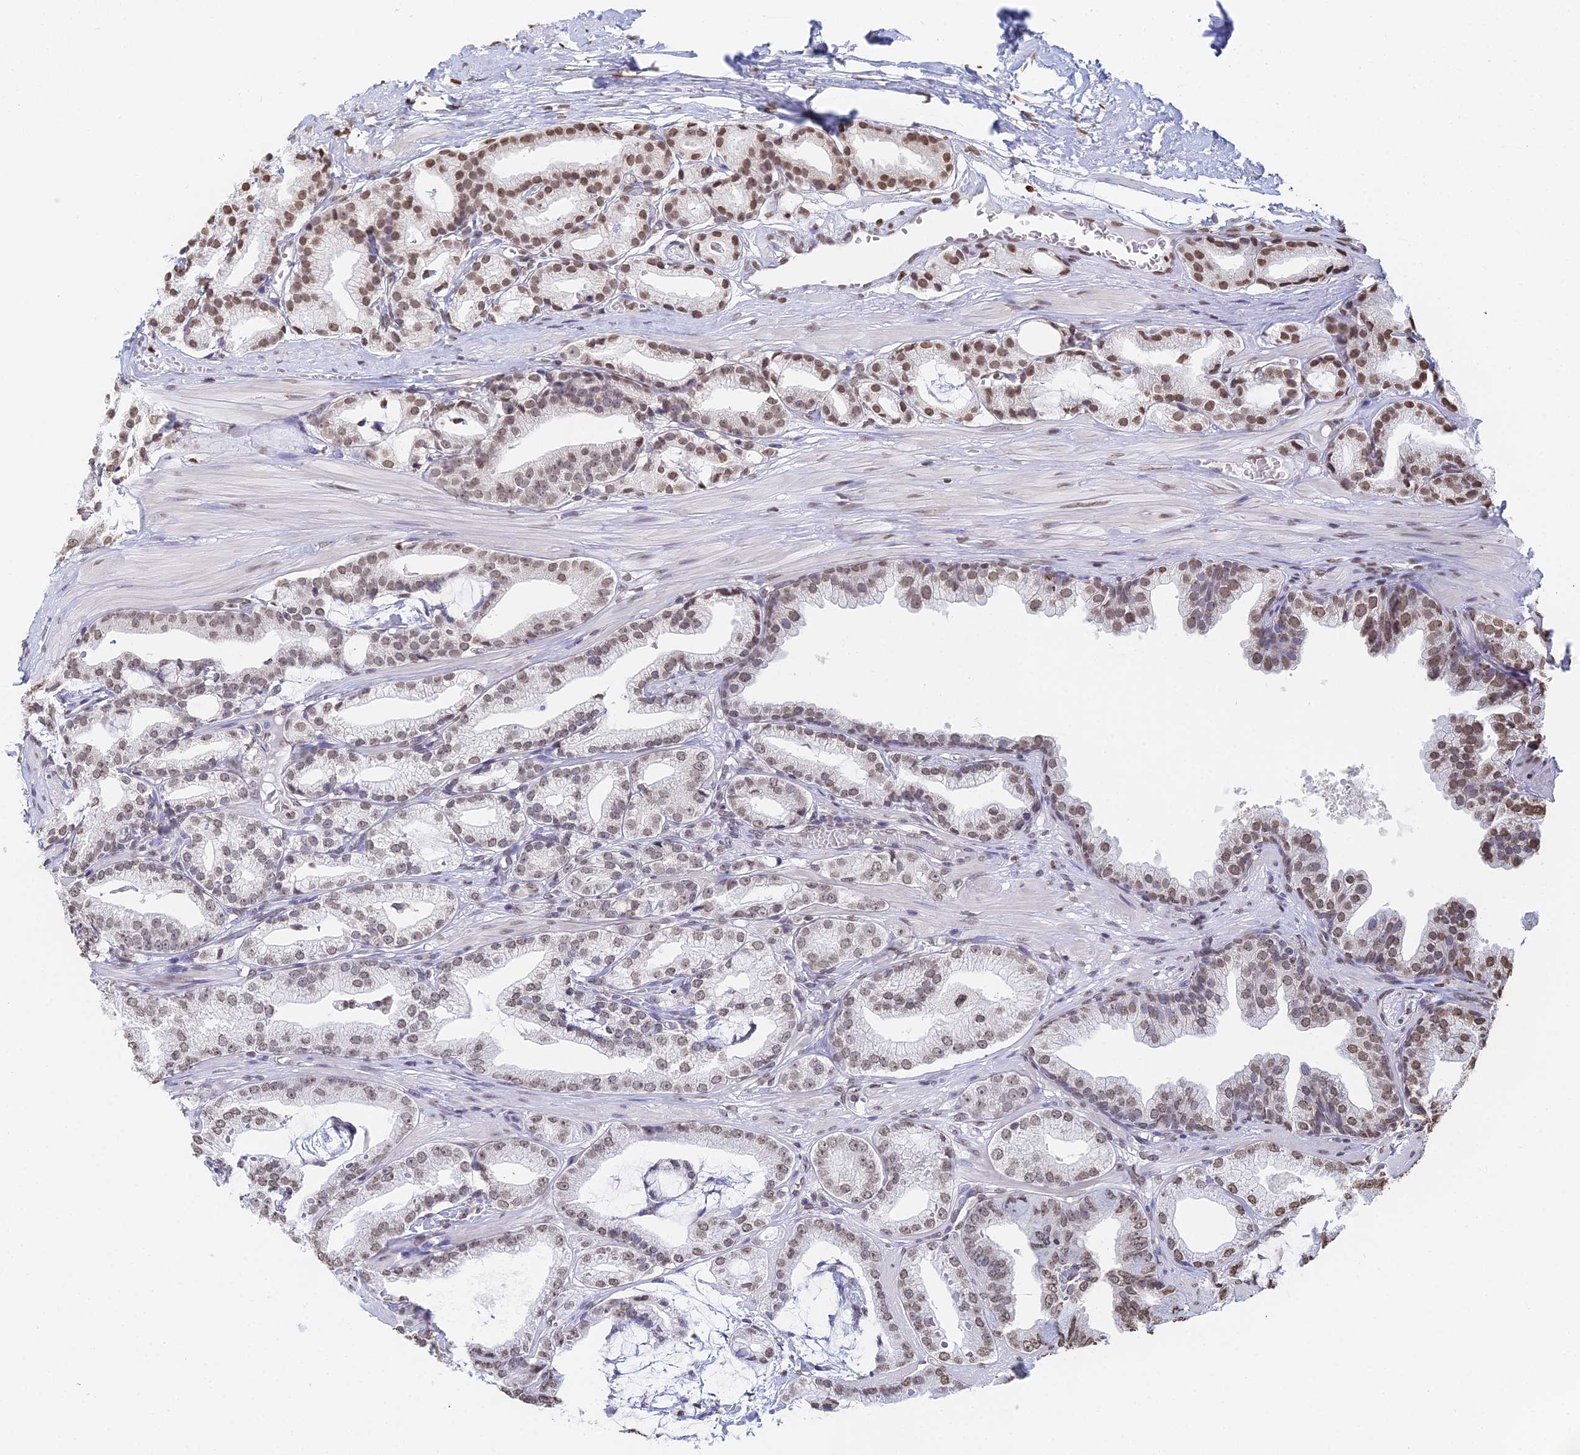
{"staining": {"intensity": "moderate", "quantity": ">75%", "location": "nuclear"}, "tissue": "prostate cancer", "cell_type": "Tumor cells", "image_type": "cancer", "snomed": [{"axis": "morphology", "description": "Adenocarcinoma, High grade"}, {"axis": "topography", "description": "Prostate"}], "caption": "High-magnification brightfield microscopy of prostate adenocarcinoma (high-grade) stained with DAB (brown) and counterstained with hematoxylin (blue). tumor cells exhibit moderate nuclear positivity is appreciated in approximately>75% of cells. (brown staining indicates protein expression, while blue staining denotes nuclei).", "gene": "GBP3", "patient": {"sex": "male", "age": 71}}